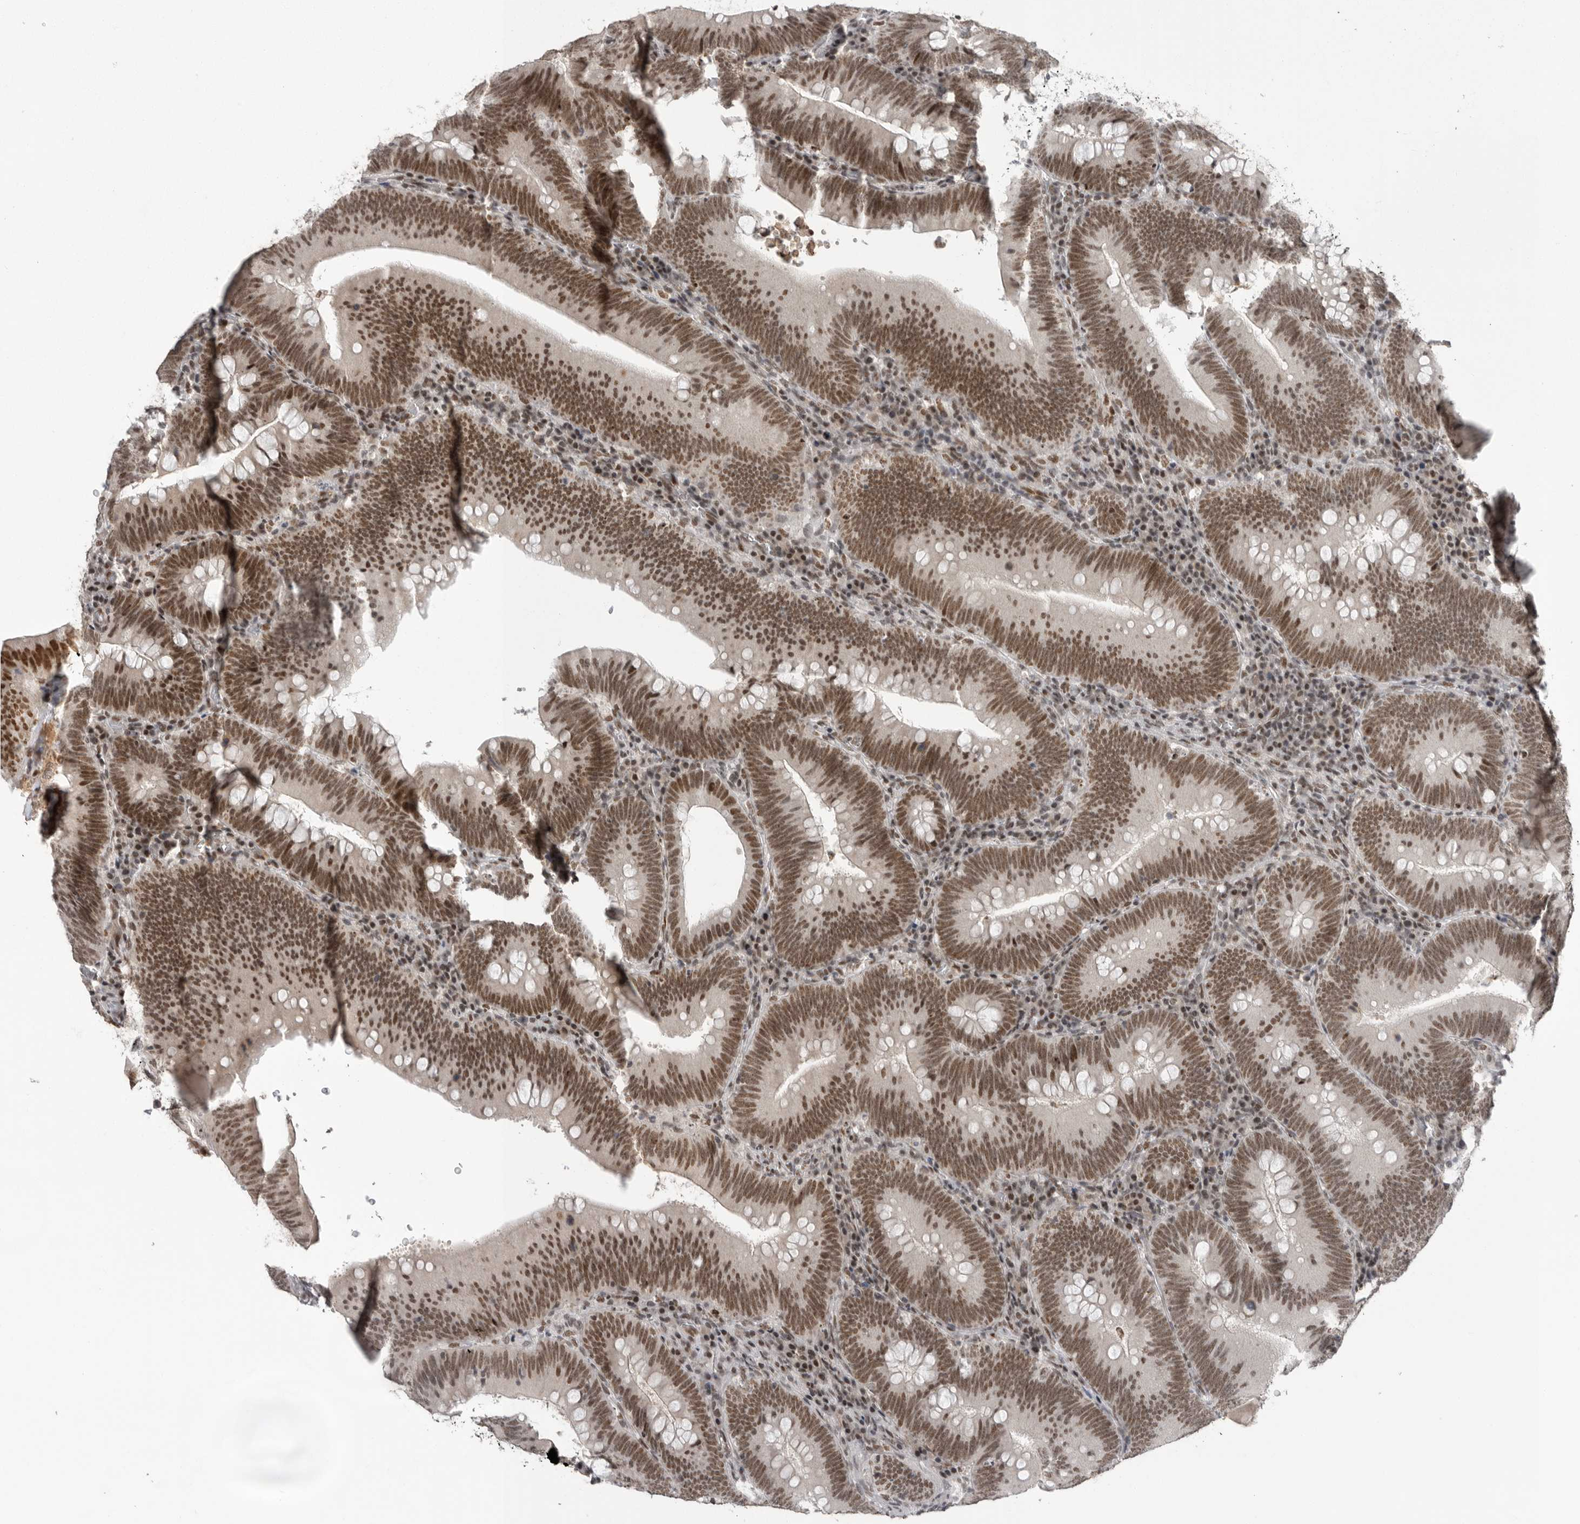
{"staining": {"intensity": "moderate", "quantity": ">75%", "location": "nuclear"}, "tissue": "colorectal cancer", "cell_type": "Tumor cells", "image_type": "cancer", "snomed": [{"axis": "morphology", "description": "Normal tissue, NOS"}, {"axis": "topography", "description": "Colon"}], "caption": "Colorectal cancer tissue displays moderate nuclear expression in about >75% of tumor cells, visualized by immunohistochemistry.", "gene": "POU5F1", "patient": {"sex": "female", "age": 82}}